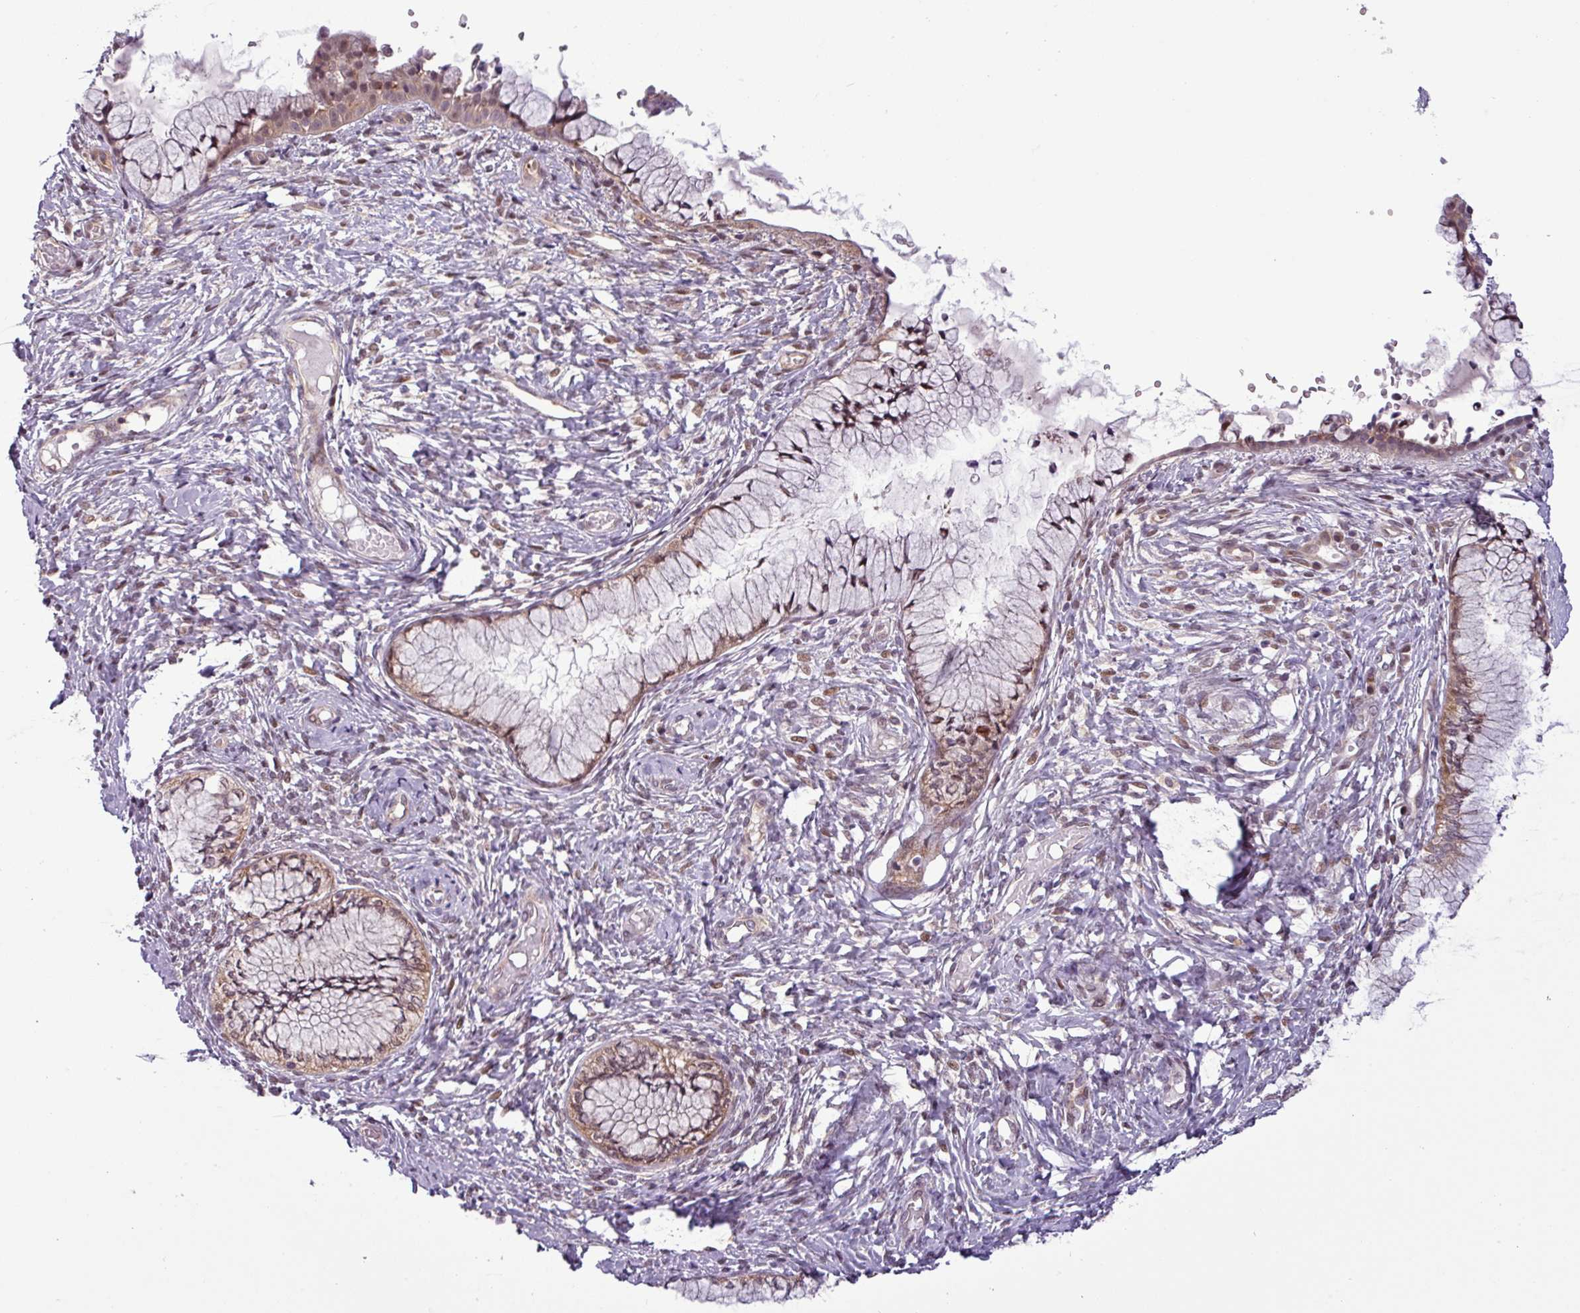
{"staining": {"intensity": "moderate", "quantity": ">75%", "location": "cytoplasmic/membranous,nuclear"}, "tissue": "cervix", "cell_type": "Glandular cells", "image_type": "normal", "snomed": [{"axis": "morphology", "description": "Normal tissue, NOS"}, {"axis": "topography", "description": "Cervix"}], "caption": "Protein analysis of benign cervix shows moderate cytoplasmic/membranous,nuclear positivity in approximately >75% of glandular cells.", "gene": "NPFFR1", "patient": {"sex": "female", "age": 42}}